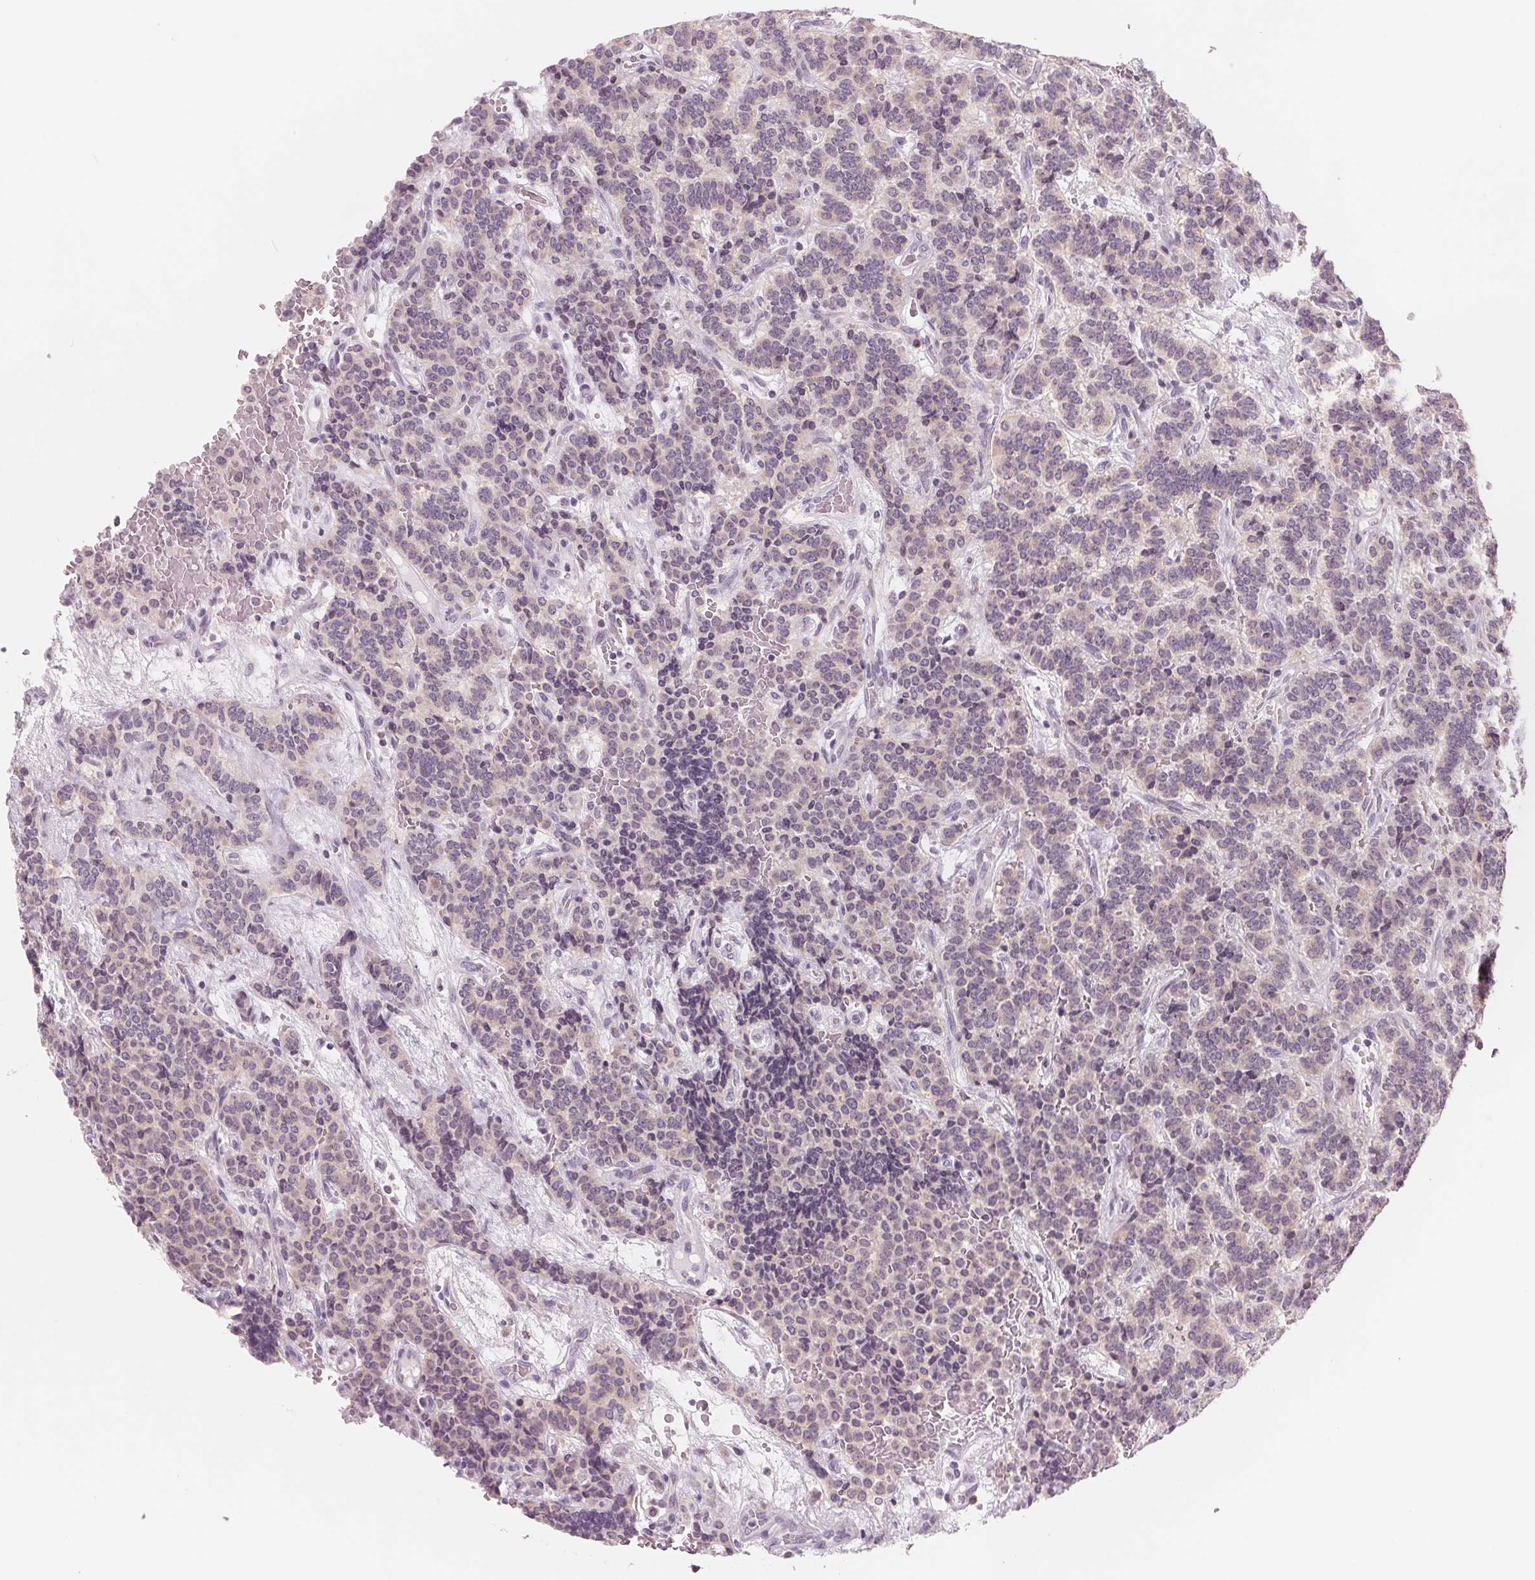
{"staining": {"intensity": "weak", "quantity": "<25%", "location": "nuclear"}, "tissue": "carcinoid", "cell_type": "Tumor cells", "image_type": "cancer", "snomed": [{"axis": "morphology", "description": "Carcinoid, malignant, NOS"}, {"axis": "topography", "description": "Pancreas"}], "caption": "Carcinoid stained for a protein using immunohistochemistry (IHC) exhibits no positivity tumor cells.", "gene": "IL9R", "patient": {"sex": "male", "age": 36}}